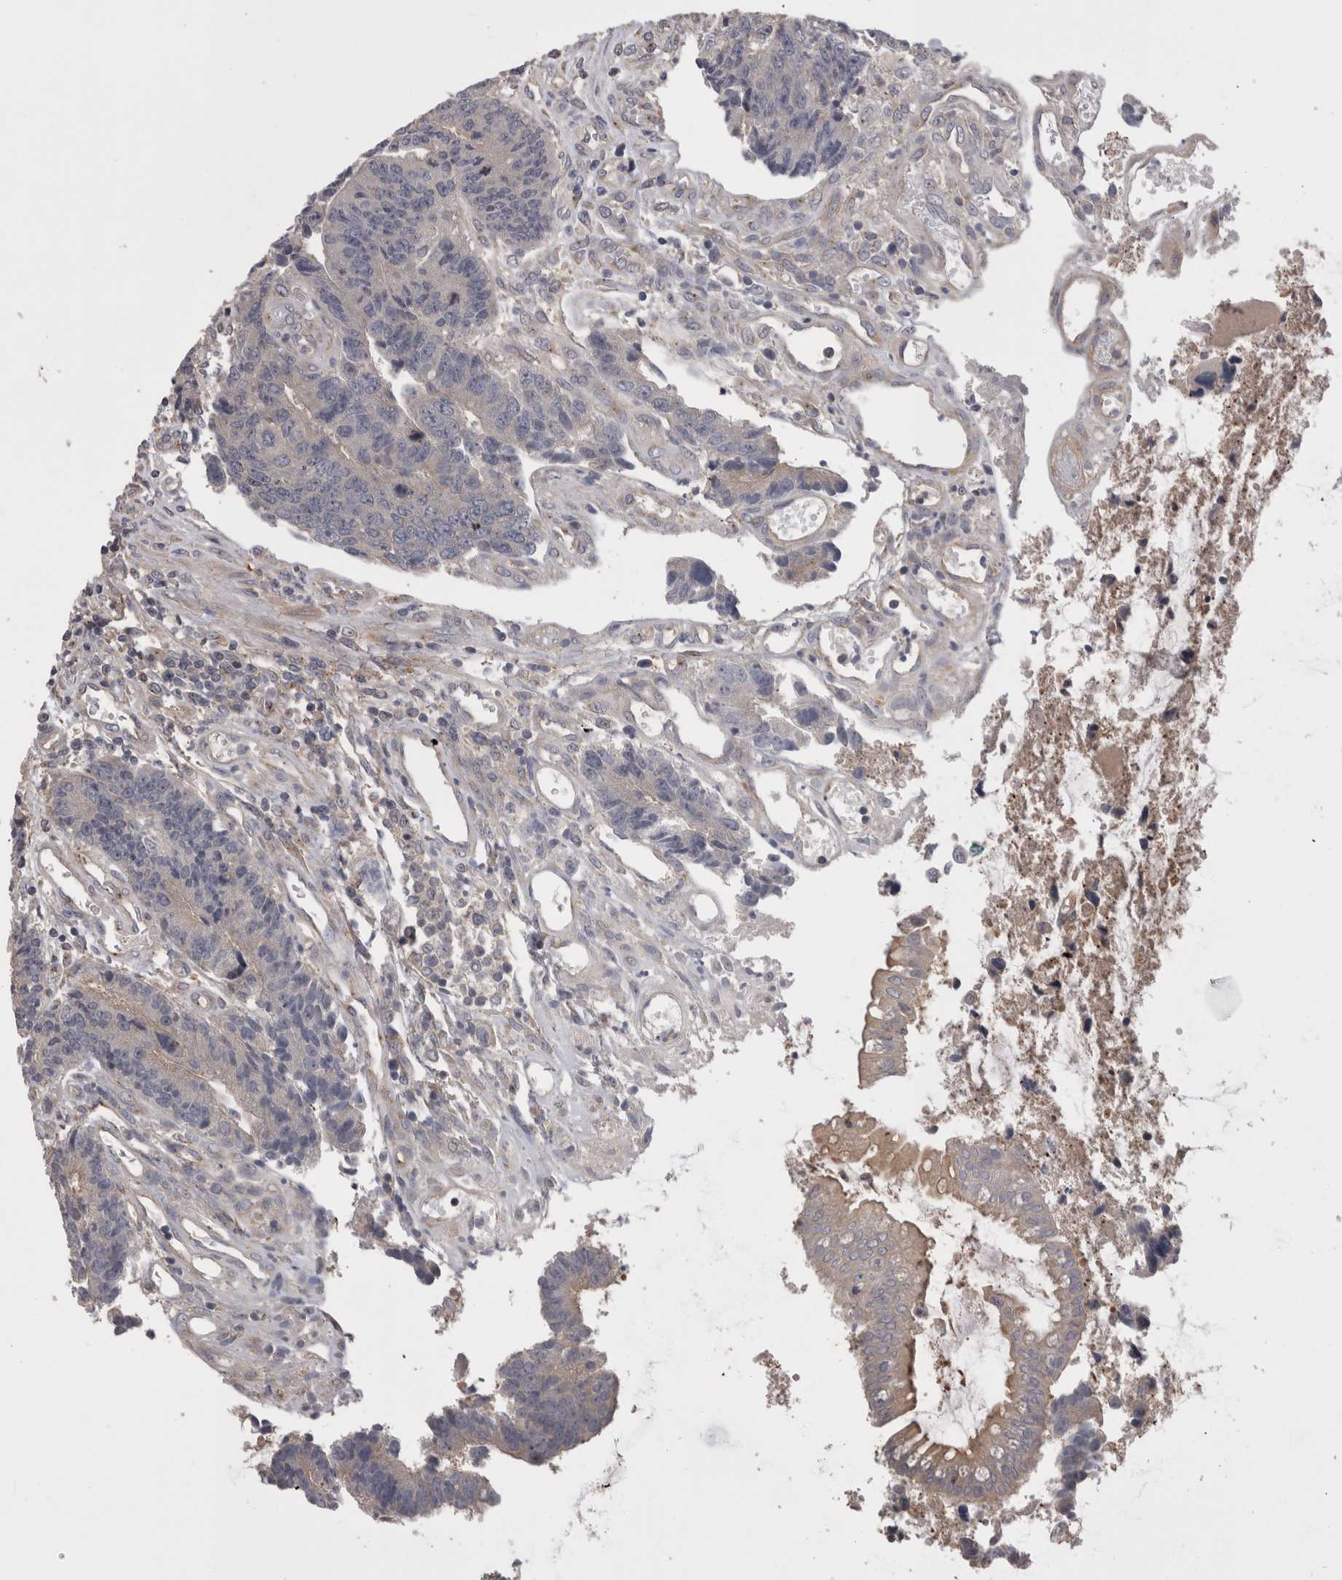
{"staining": {"intensity": "negative", "quantity": "none", "location": "none"}, "tissue": "colorectal cancer", "cell_type": "Tumor cells", "image_type": "cancer", "snomed": [{"axis": "morphology", "description": "Adenocarcinoma, NOS"}, {"axis": "topography", "description": "Rectum"}], "caption": "Human adenocarcinoma (colorectal) stained for a protein using IHC displays no positivity in tumor cells.", "gene": "DCTN6", "patient": {"sex": "male", "age": 84}}